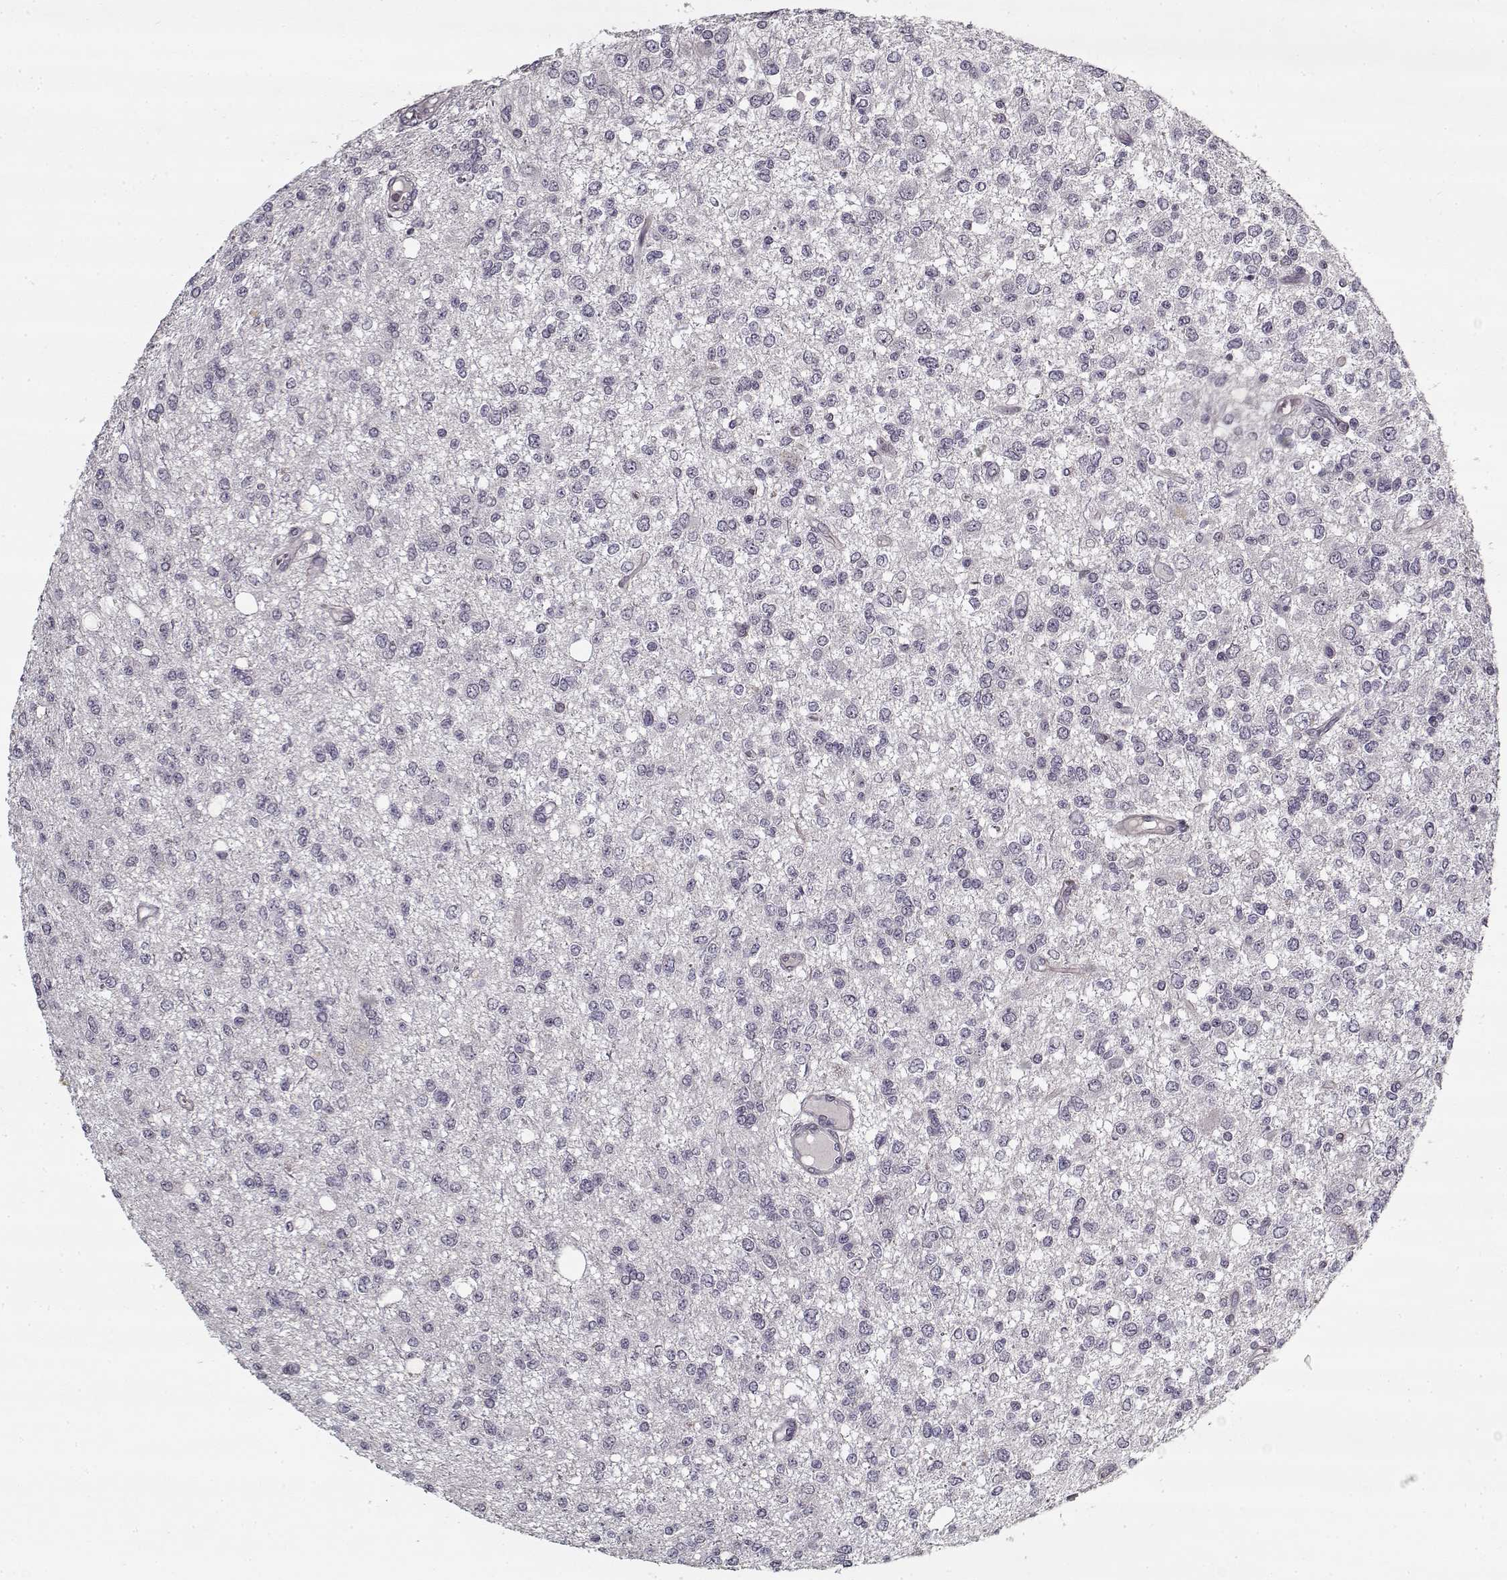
{"staining": {"intensity": "negative", "quantity": "none", "location": "none"}, "tissue": "glioma", "cell_type": "Tumor cells", "image_type": "cancer", "snomed": [{"axis": "morphology", "description": "Glioma, malignant, Low grade"}, {"axis": "topography", "description": "Brain"}], "caption": "Immunohistochemical staining of malignant low-grade glioma shows no significant staining in tumor cells.", "gene": "LAMA2", "patient": {"sex": "male", "age": 67}}